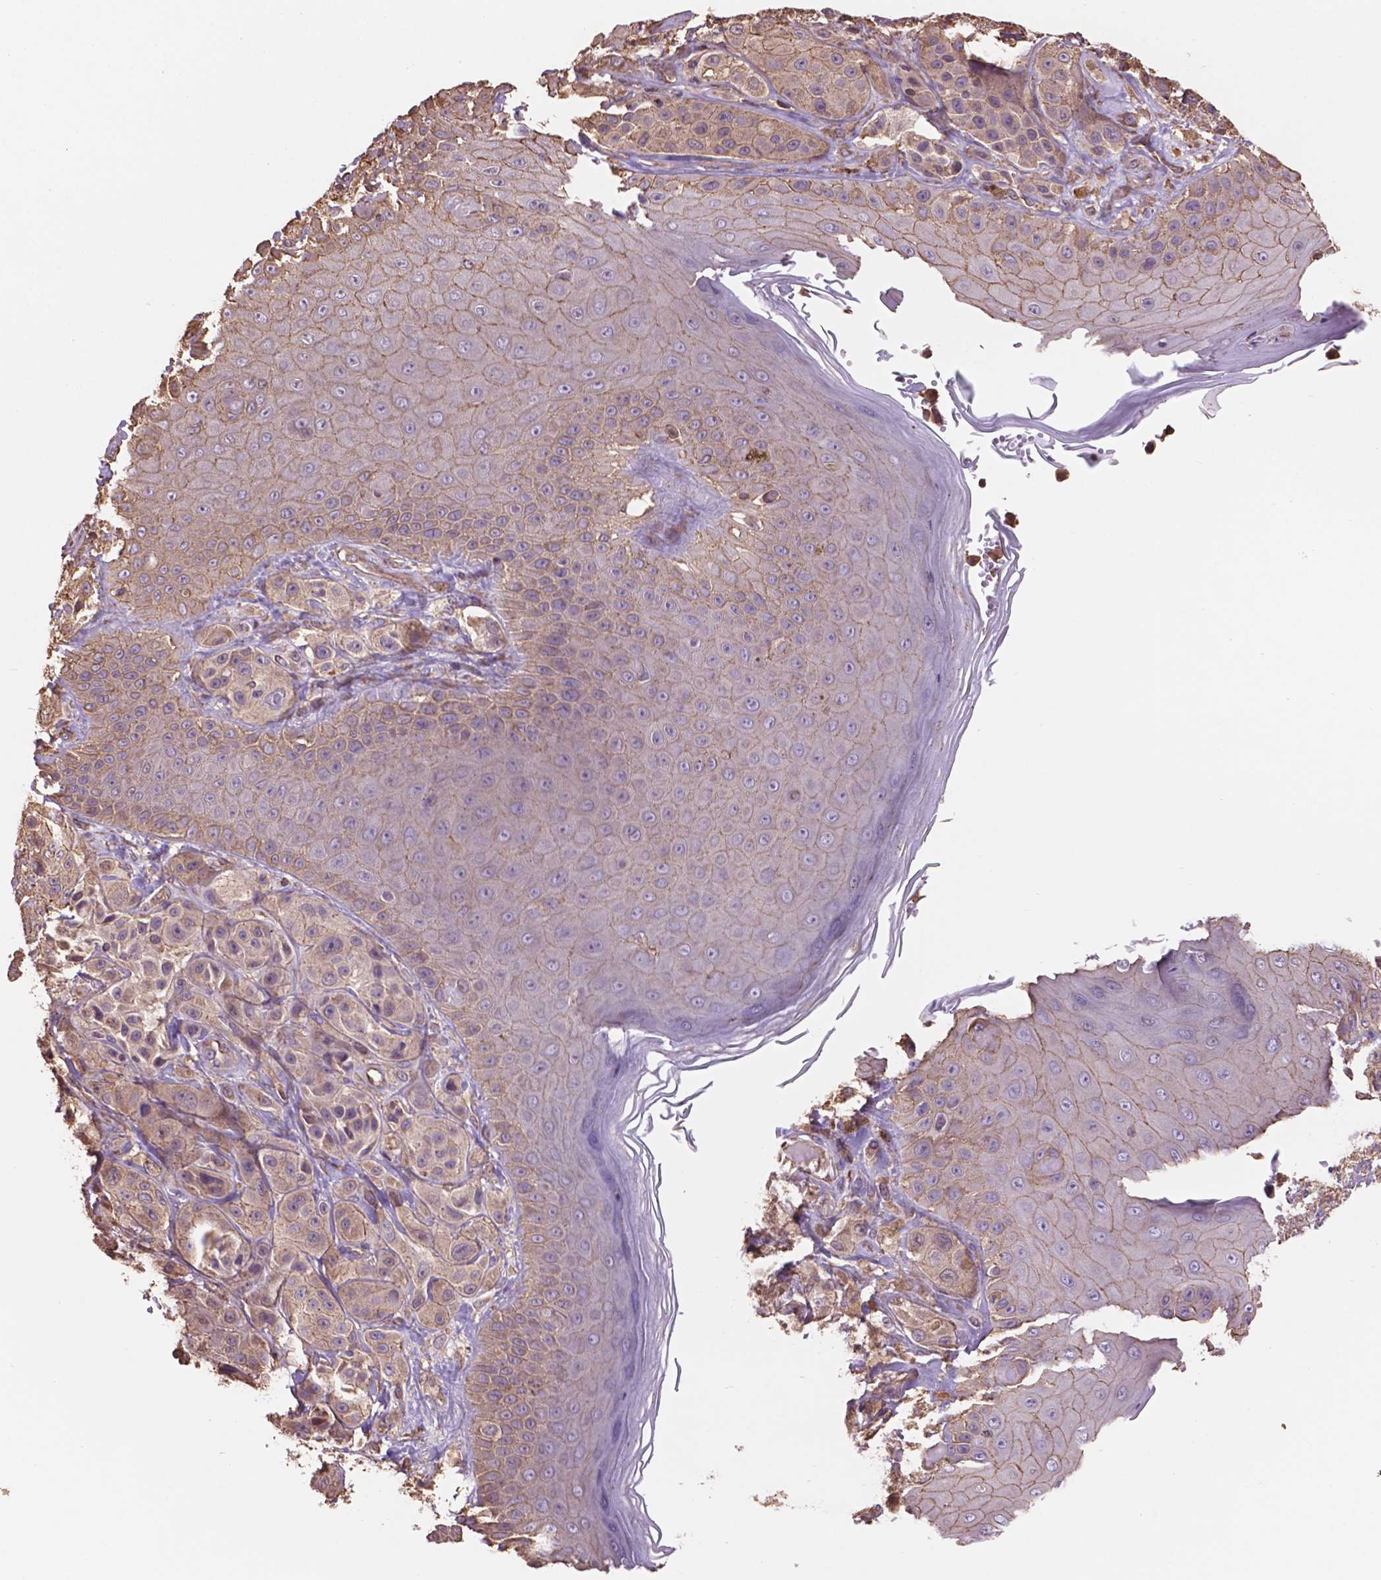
{"staining": {"intensity": "weak", "quantity": ">75%", "location": "cytoplasmic/membranous"}, "tissue": "melanoma", "cell_type": "Tumor cells", "image_type": "cancer", "snomed": [{"axis": "morphology", "description": "Malignant melanoma, NOS"}, {"axis": "topography", "description": "Skin"}], "caption": "Protein expression analysis of human malignant melanoma reveals weak cytoplasmic/membranous staining in approximately >75% of tumor cells.", "gene": "NIPA2", "patient": {"sex": "male", "age": 67}}